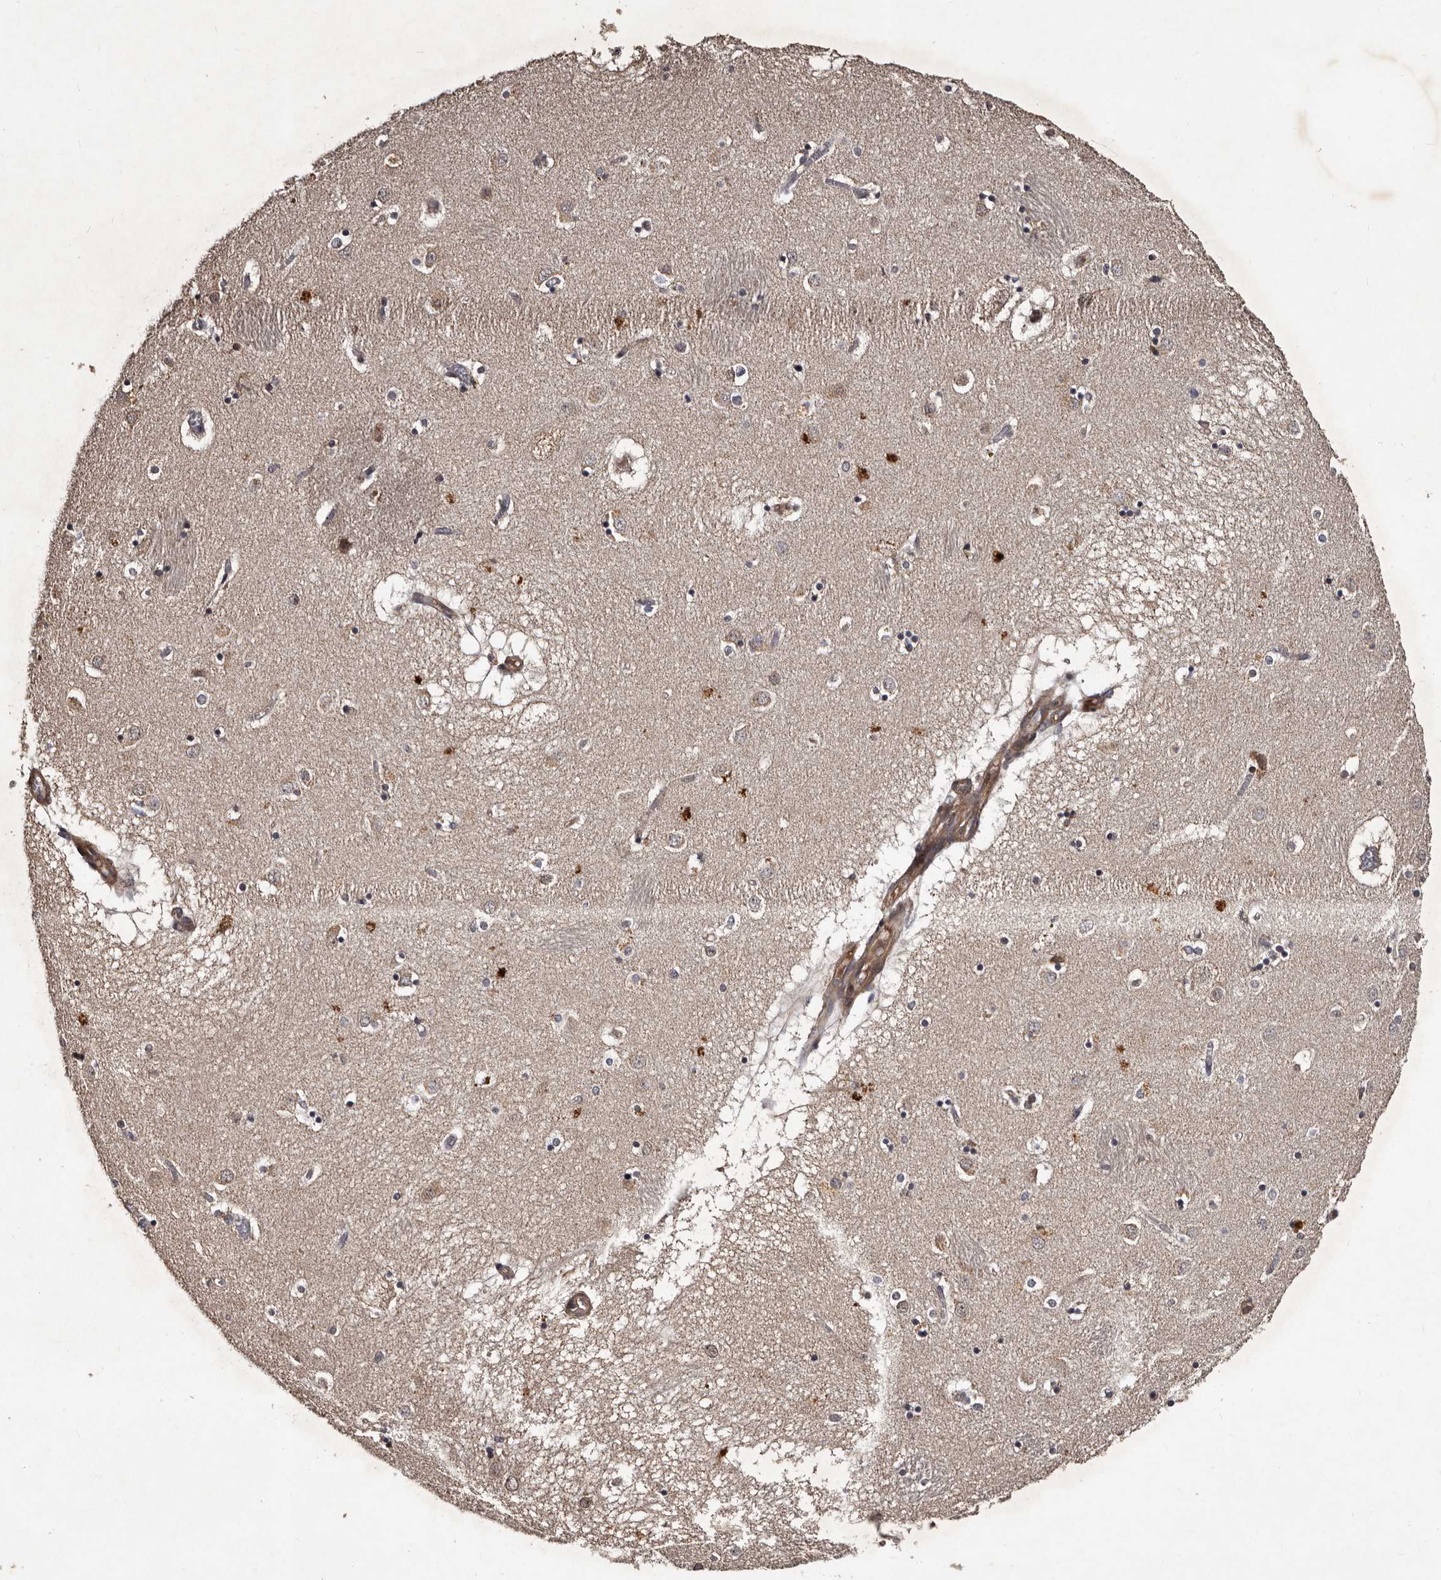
{"staining": {"intensity": "weak", "quantity": "25%-75%", "location": "cytoplasmic/membranous,nuclear"}, "tissue": "caudate", "cell_type": "Glial cells", "image_type": "normal", "snomed": [{"axis": "morphology", "description": "Normal tissue, NOS"}, {"axis": "topography", "description": "Lateral ventricle wall"}], "caption": "An image of caudate stained for a protein exhibits weak cytoplasmic/membranous,nuclear brown staining in glial cells. (brown staining indicates protein expression, while blue staining denotes nuclei).", "gene": "MKRN3", "patient": {"sex": "male", "age": 70}}